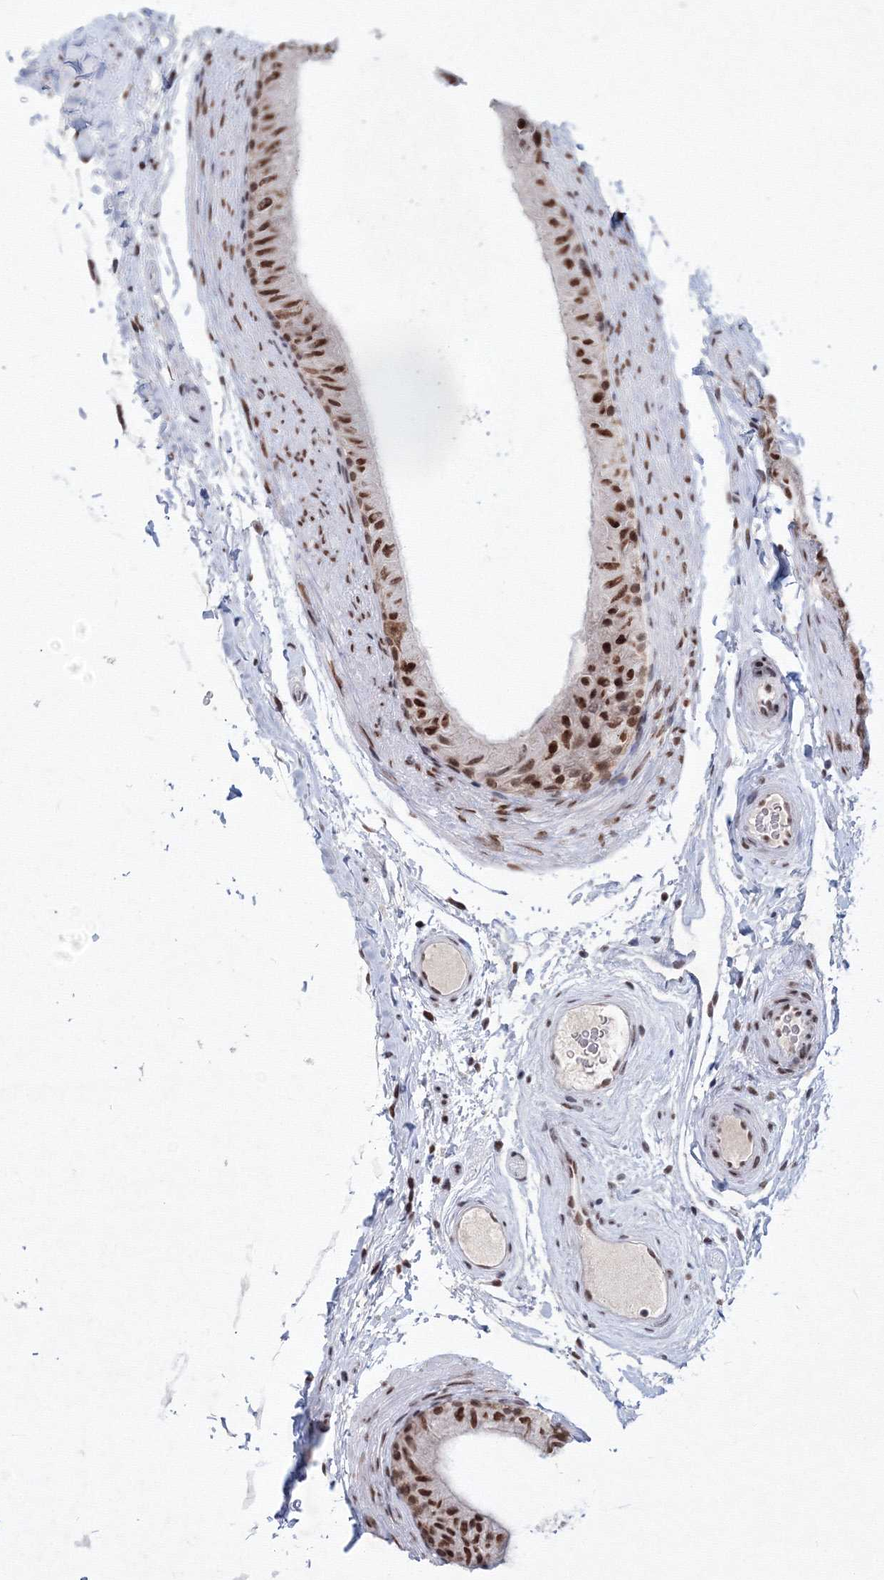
{"staining": {"intensity": "strong", "quantity": ">75%", "location": "nuclear"}, "tissue": "epididymis", "cell_type": "Glandular cells", "image_type": "normal", "snomed": [{"axis": "morphology", "description": "Normal tissue, NOS"}, {"axis": "topography", "description": "Epididymis"}], "caption": "Protein expression analysis of benign epididymis shows strong nuclear staining in approximately >75% of glandular cells.", "gene": "SF3B6", "patient": {"sex": "male", "age": 49}}